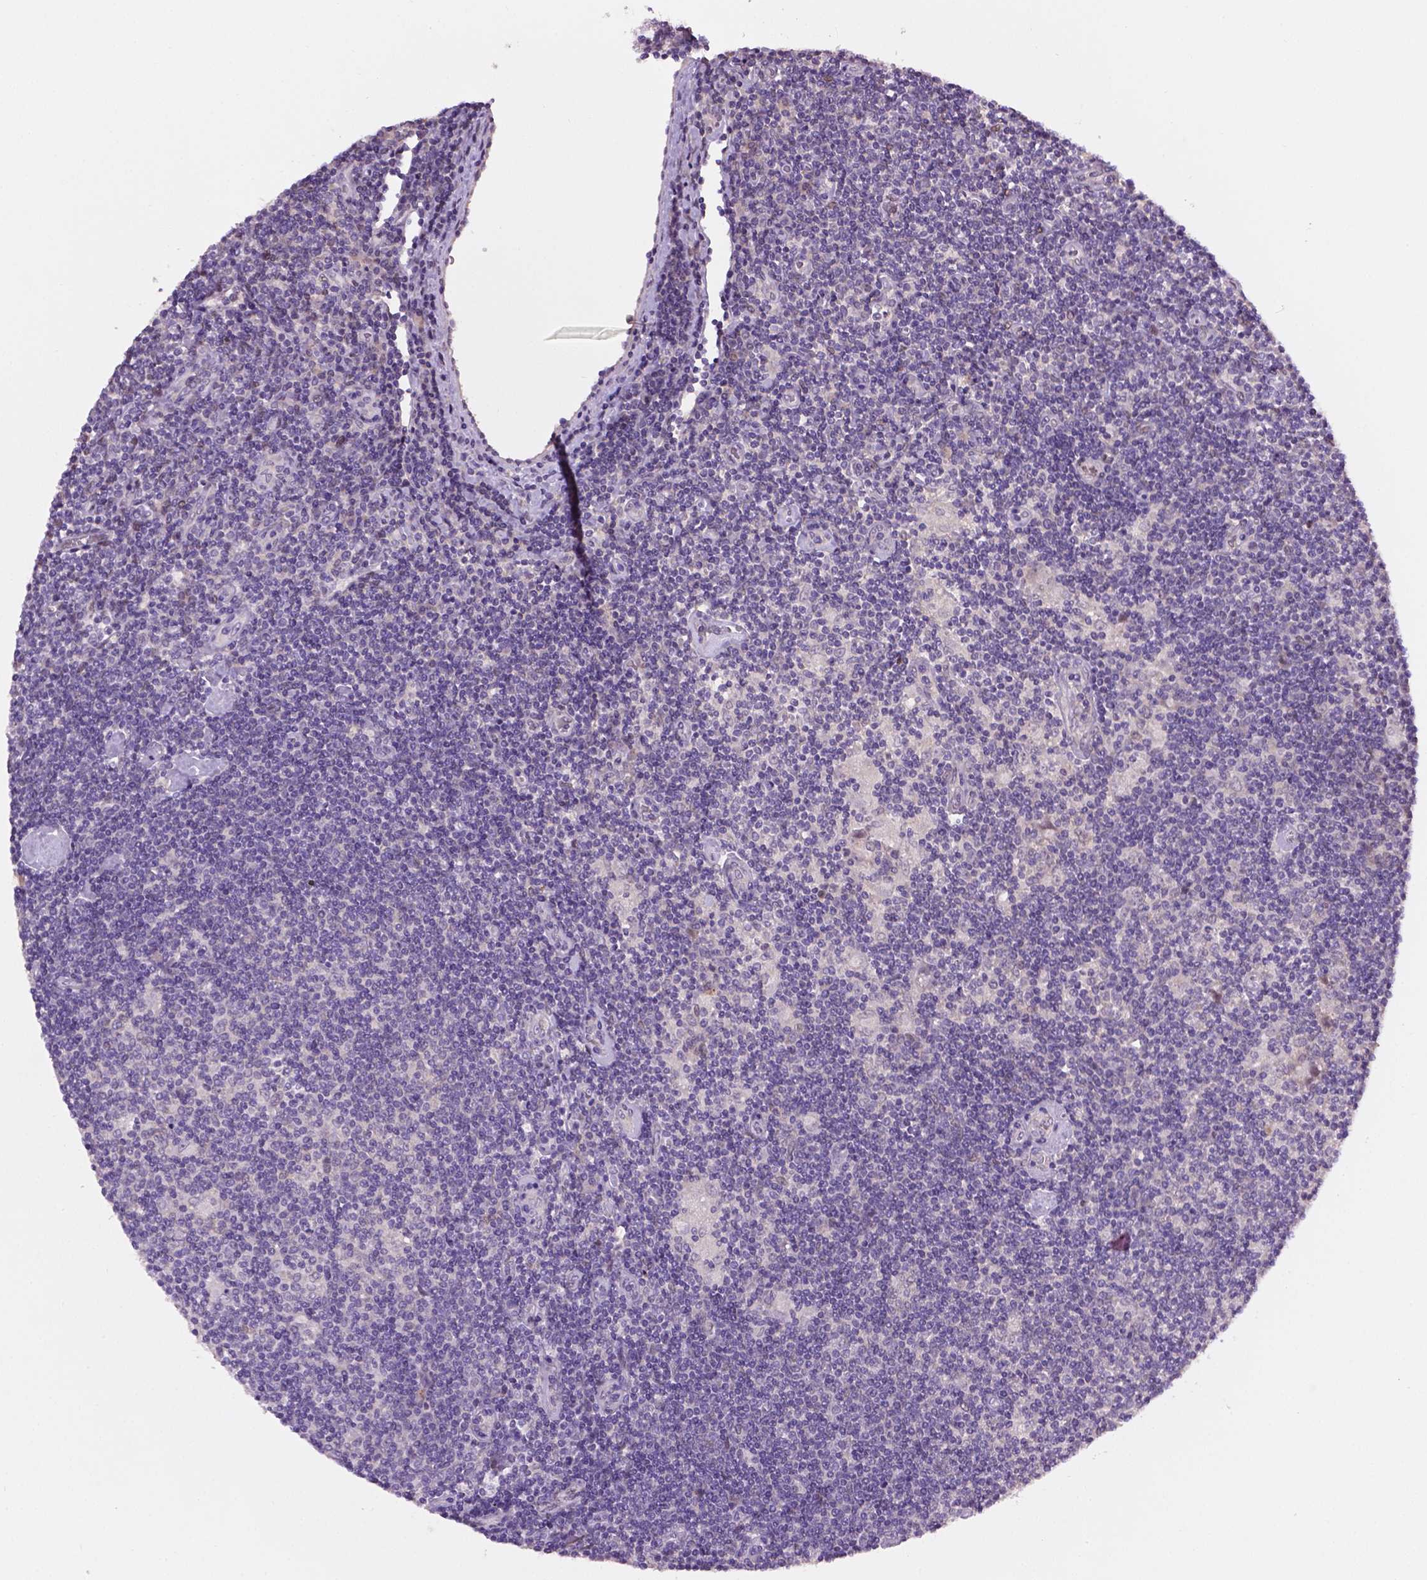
{"staining": {"intensity": "negative", "quantity": "none", "location": "none"}, "tissue": "lymphoma", "cell_type": "Tumor cells", "image_type": "cancer", "snomed": [{"axis": "morphology", "description": "Hodgkin's disease, NOS"}, {"axis": "topography", "description": "Lymph node"}], "caption": "The histopathology image shows no significant staining in tumor cells of Hodgkin's disease. (DAB IHC with hematoxylin counter stain).", "gene": "IRF6", "patient": {"sex": "male", "age": 40}}